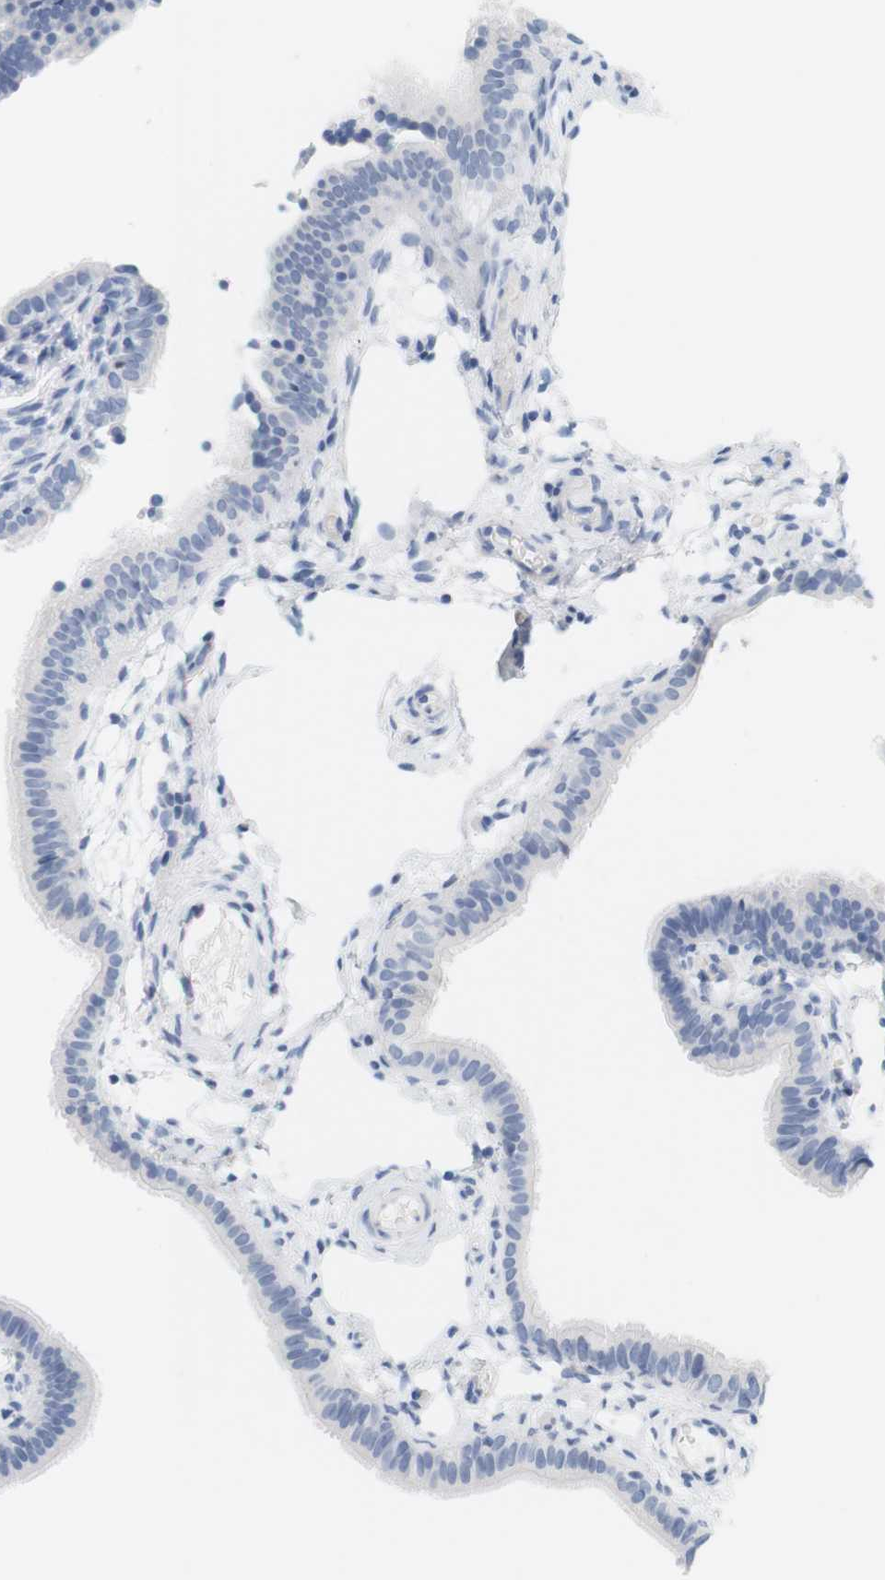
{"staining": {"intensity": "negative", "quantity": "none", "location": "none"}, "tissue": "fallopian tube", "cell_type": "Glandular cells", "image_type": "normal", "snomed": [{"axis": "morphology", "description": "Normal tissue, NOS"}, {"axis": "morphology", "description": "Dermoid, NOS"}, {"axis": "topography", "description": "Fallopian tube"}], "caption": "Immunohistochemical staining of unremarkable fallopian tube displays no significant staining in glandular cells.", "gene": "OPRM1", "patient": {"sex": "female", "age": 33}}